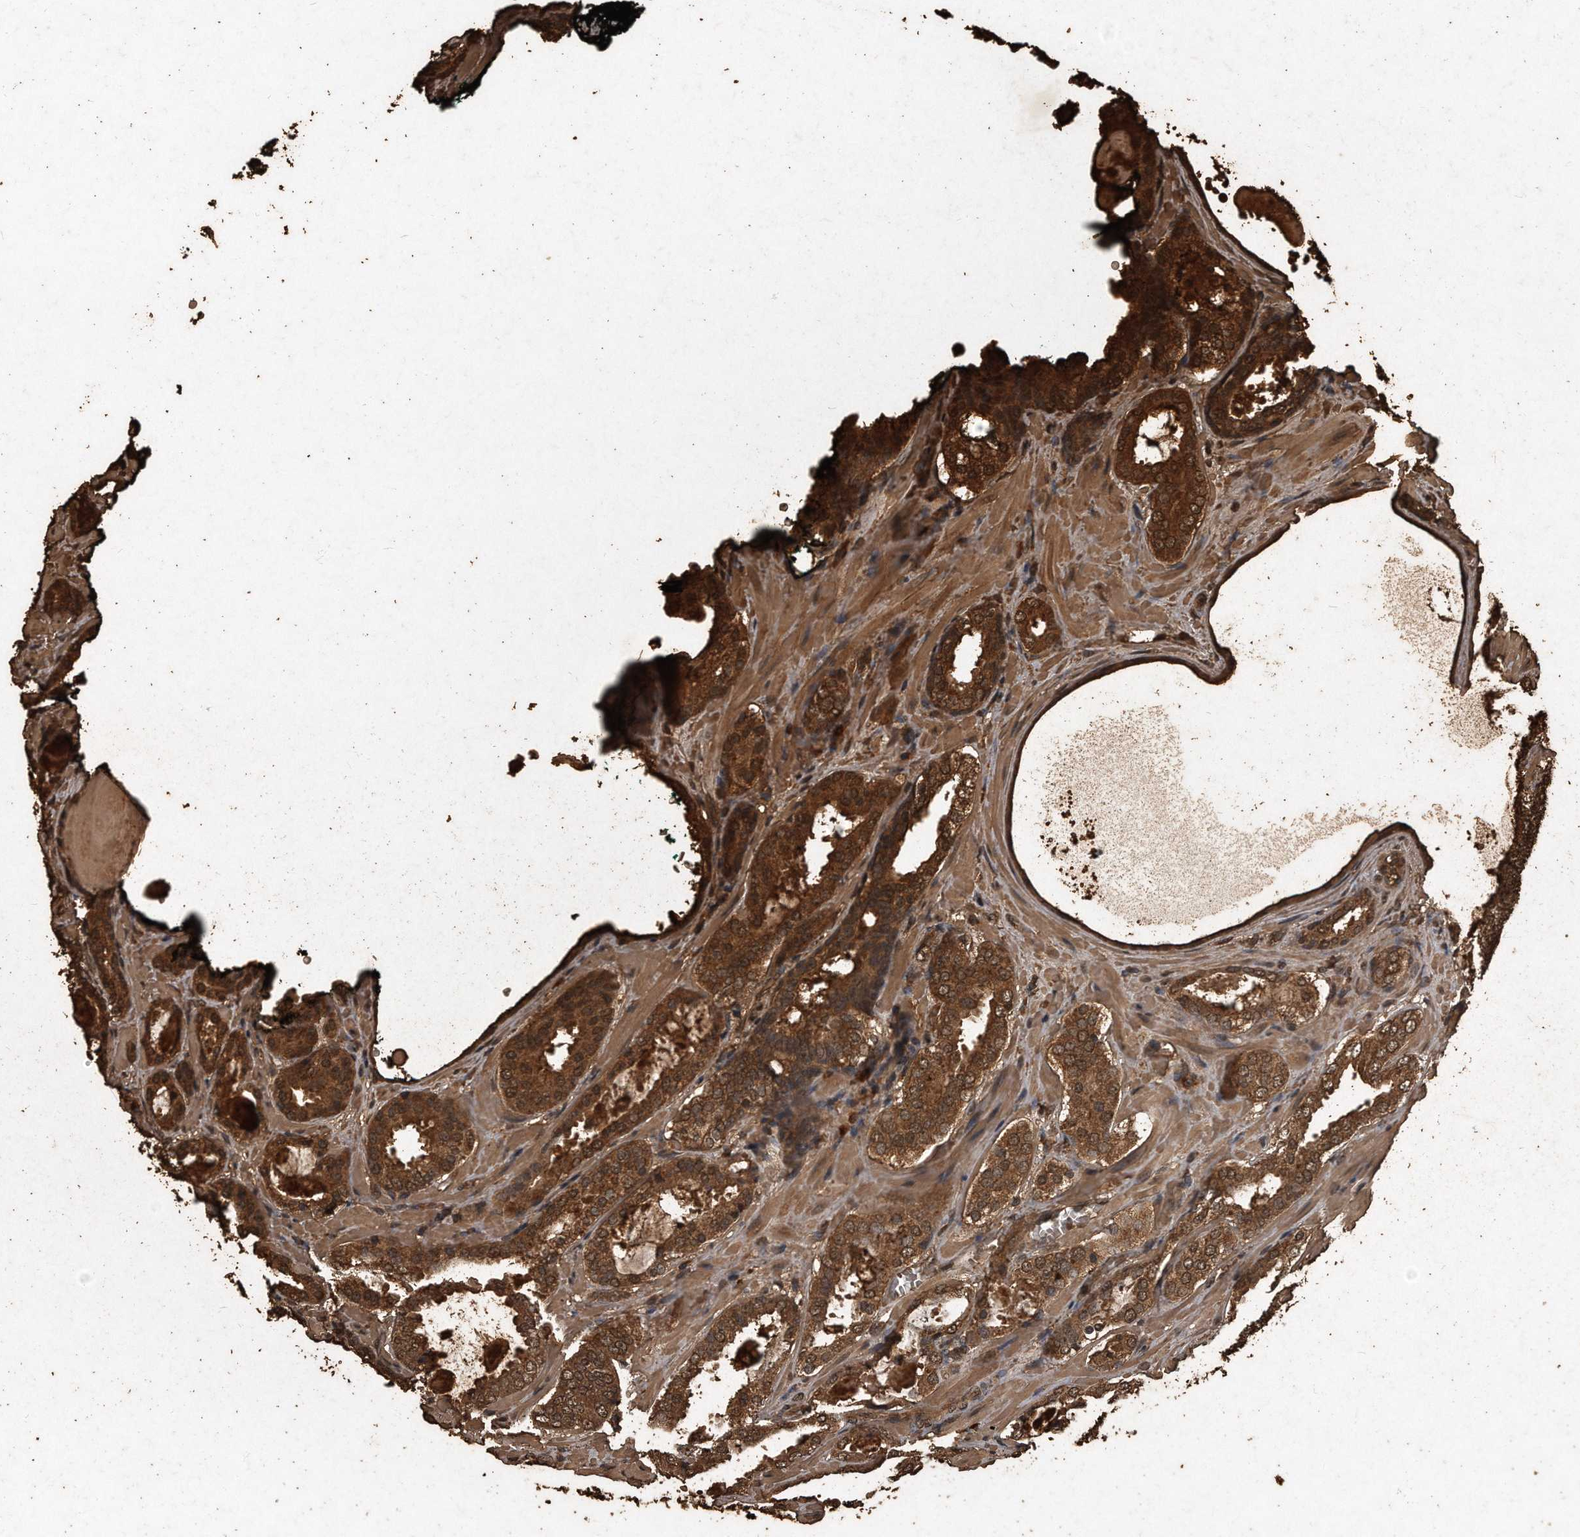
{"staining": {"intensity": "strong", "quantity": ">75%", "location": "cytoplasmic/membranous"}, "tissue": "prostate cancer", "cell_type": "Tumor cells", "image_type": "cancer", "snomed": [{"axis": "morphology", "description": "Adenocarcinoma, High grade"}, {"axis": "topography", "description": "Prostate"}], "caption": "Strong cytoplasmic/membranous protein positivity is appreciated in approximately >75% of tumor cells in prostate cancer.", "gene": "CFLAR", "patient": {"sex": "male", "age": 60}}